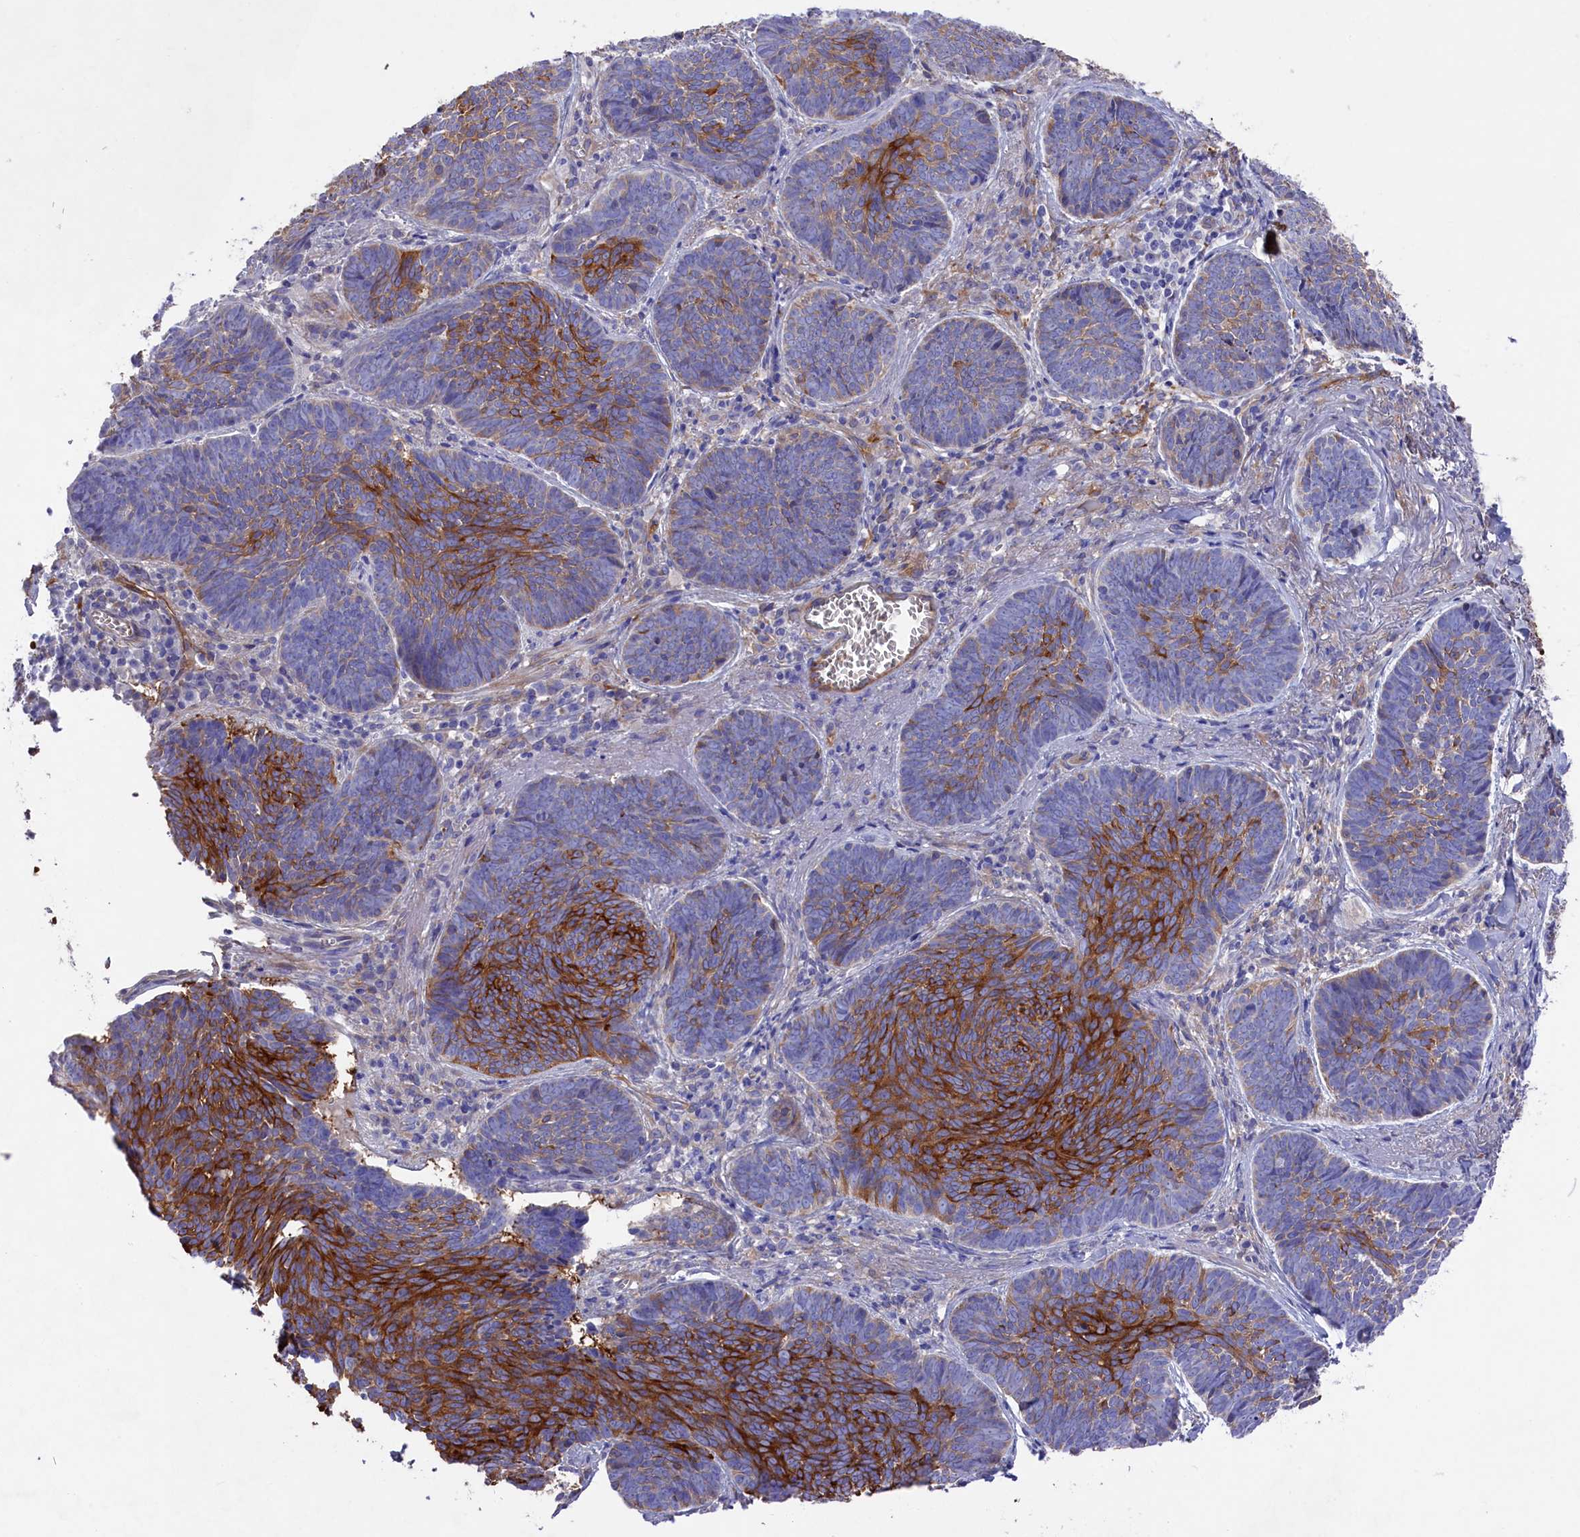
{"staining": {"intensity": "strong", "quantity": "25%-75%", "location": "cytoplasmic/membranous"}, "tissue": "skin cancer", "cell_type": "Tumor cells", "image_type": "cancer", "snomed": [{"axis": "morphology", "description": "Basal cell carcinoma"}, {"axis": "topography", "description": "Skin"}], "caption": "IHC of human basal cell carcinoma (skin) shows high levels of strong cytoplasmic/membranous positivity in approximately 25%-75% of tumor cells. The staining is performed using DAB (3,3'-diaminobenzidine) brown chromogen to label protein expression. The nuclei are counter-stained blue using hematoxylin.", "gene": "LHFPL4", "patient": {"sex": "female", "age": 74}}